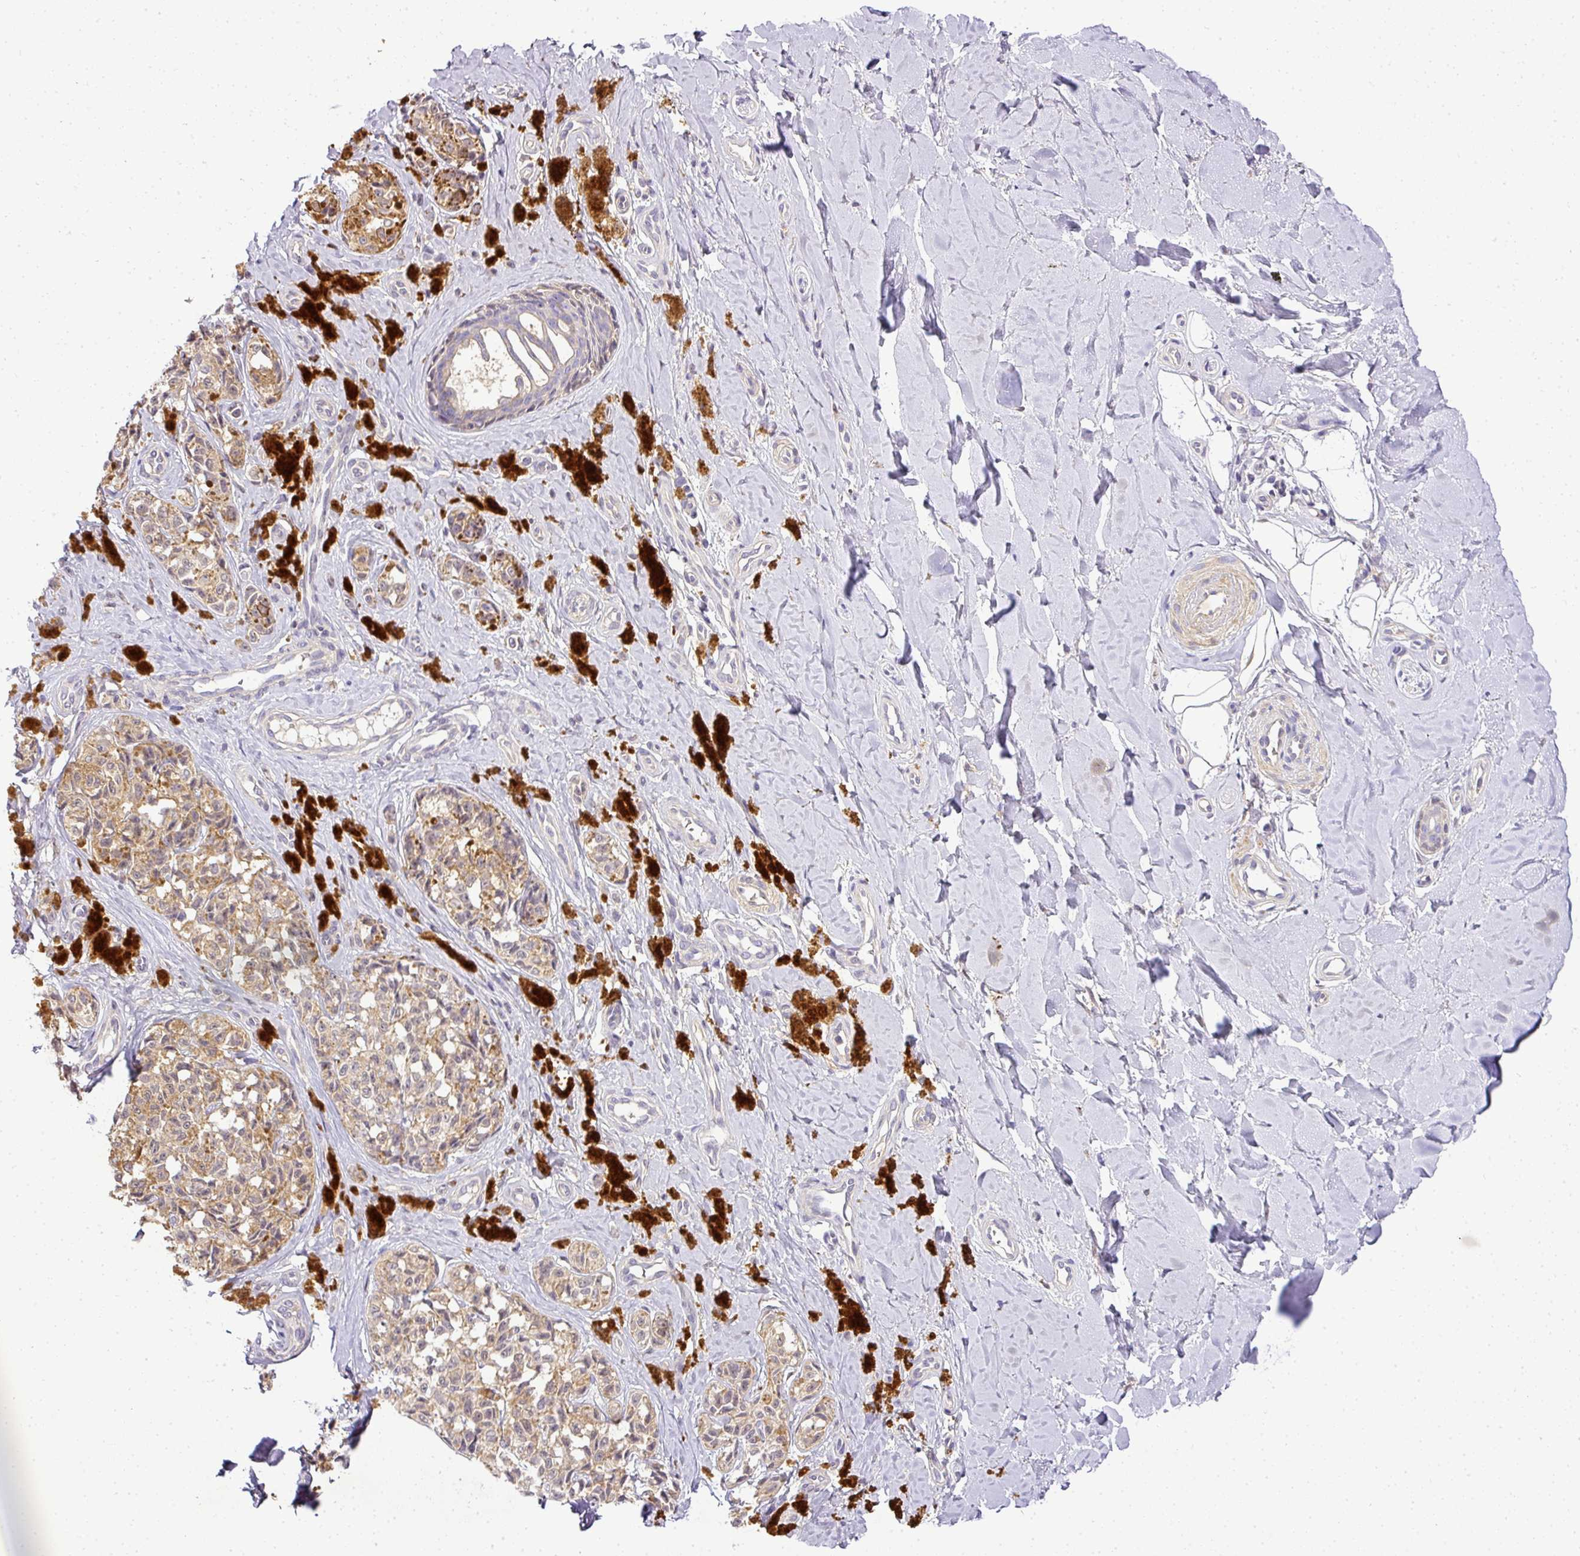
{"staining": {"intensity": "weak", "quantity": ">75%", "location": "cytoplasmic/membranous"}, "tissue": "melanoma", "cell_type": "Tumor cells", "image_type": "cancer", "snomed": [{"axis": "morphology", "description": "Malignant melanoma, NOS"}, {"axis": "topography", "description": "Skin"}], "caption": "IHC of malignant melanoma reveals low levels of weak cytoplasmic/membranous positivity in about >75% of tumor cells.", "gene": "ADH5", "patient": {"sex": "female", "age": 65}}